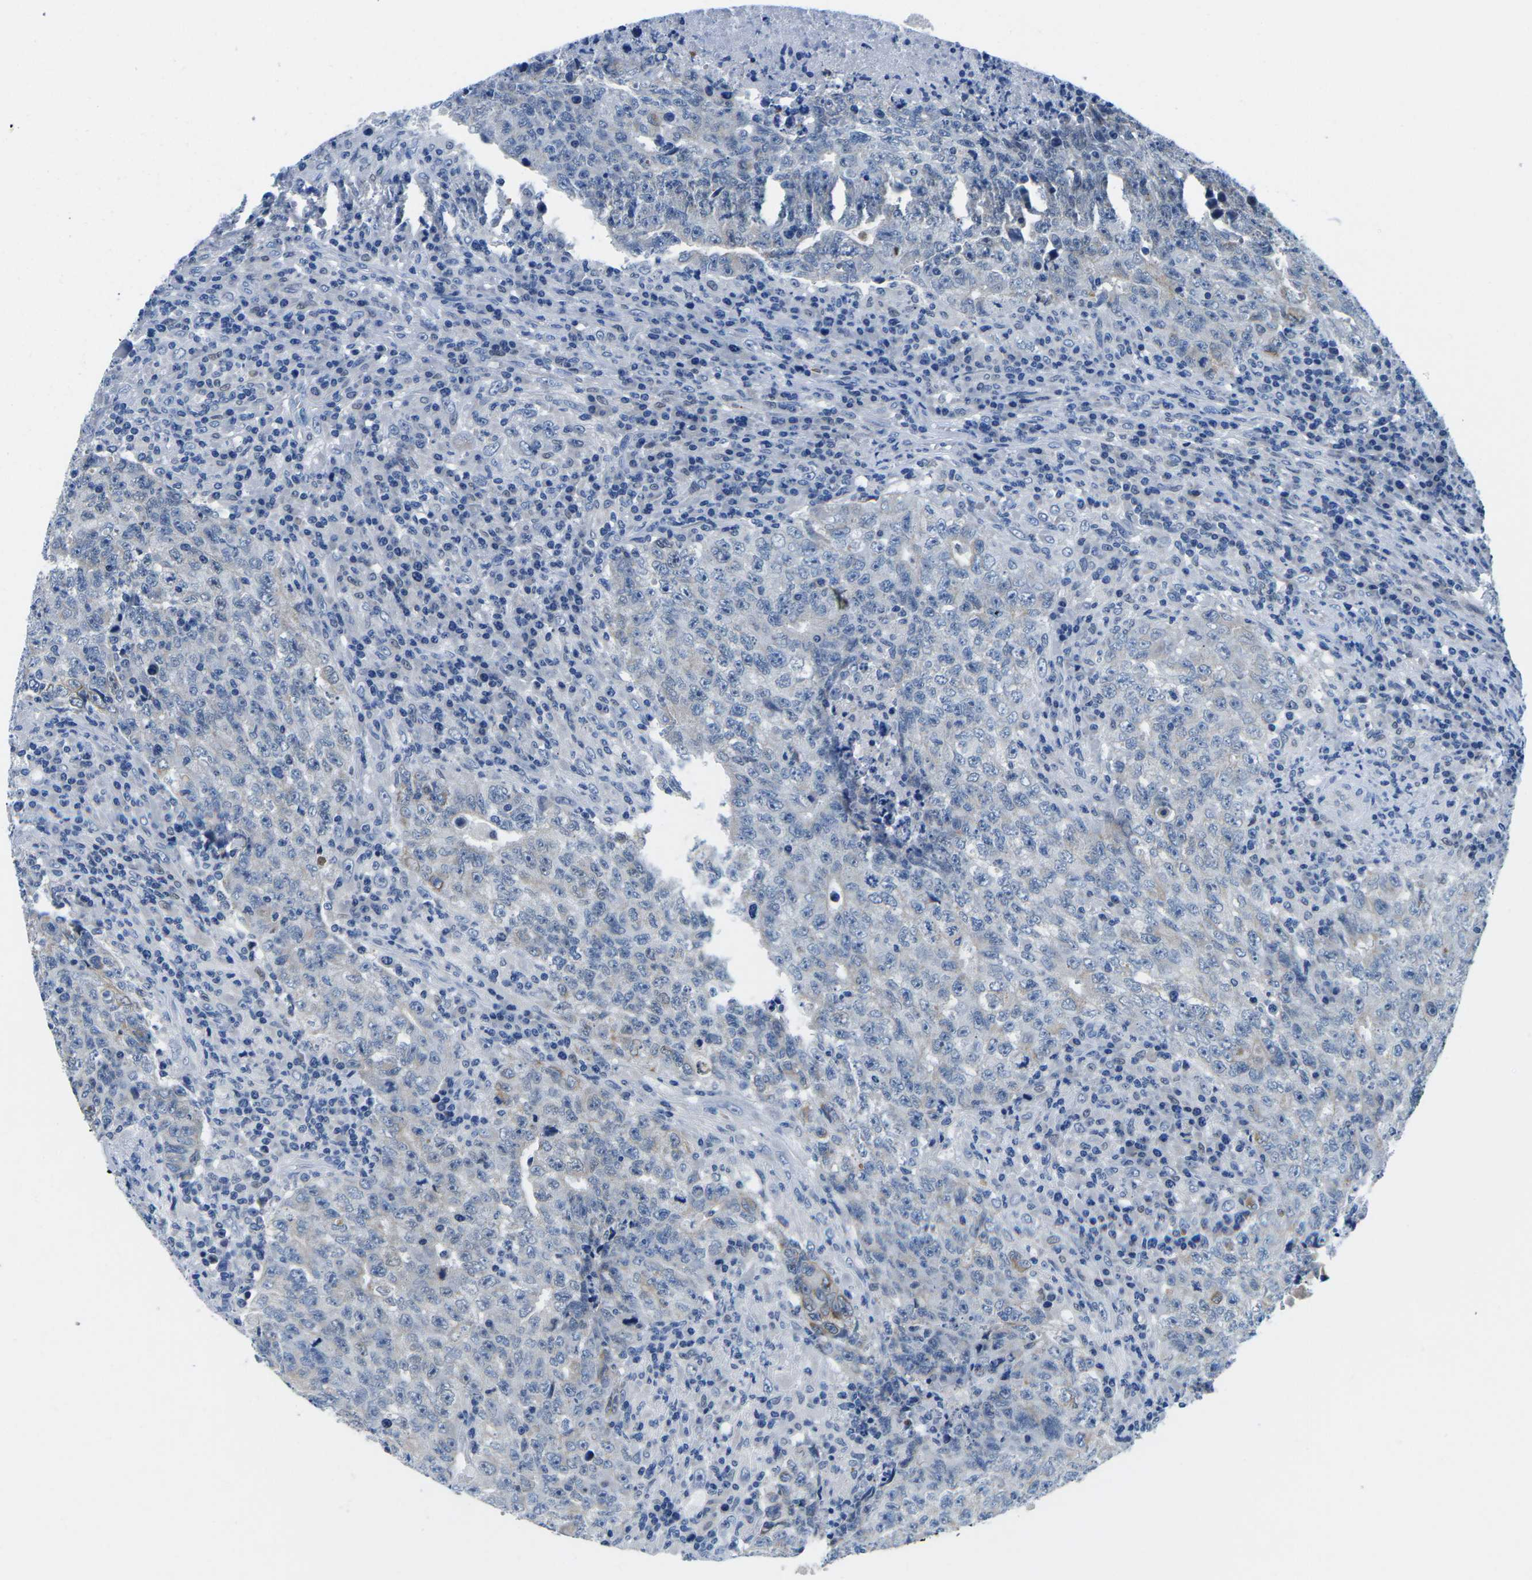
{"staining": {"intensity": "weak", "quantity": "<25%", "location": "cytoplasmic/membranous"}, "tissue": "testis cancer", "cell_type": "Tumor cells", "image_type": "cancer", "snomed": [{"axis": "morphology", "description": "Necrosis, NOS"}, {"axis": "morphology", "description": "Carcinoma, Embryonal, NOS"}, {"axis": "topography", "description": "Testis"}], "caption": "This is a micrograph of immunohistochemistry (IHC) staining of testis cancer (embryonal carcinoma), which shows no expression in tumor cells.", "gene": "TM6SF1", "patient": {"sex": "male", "age": 19}}